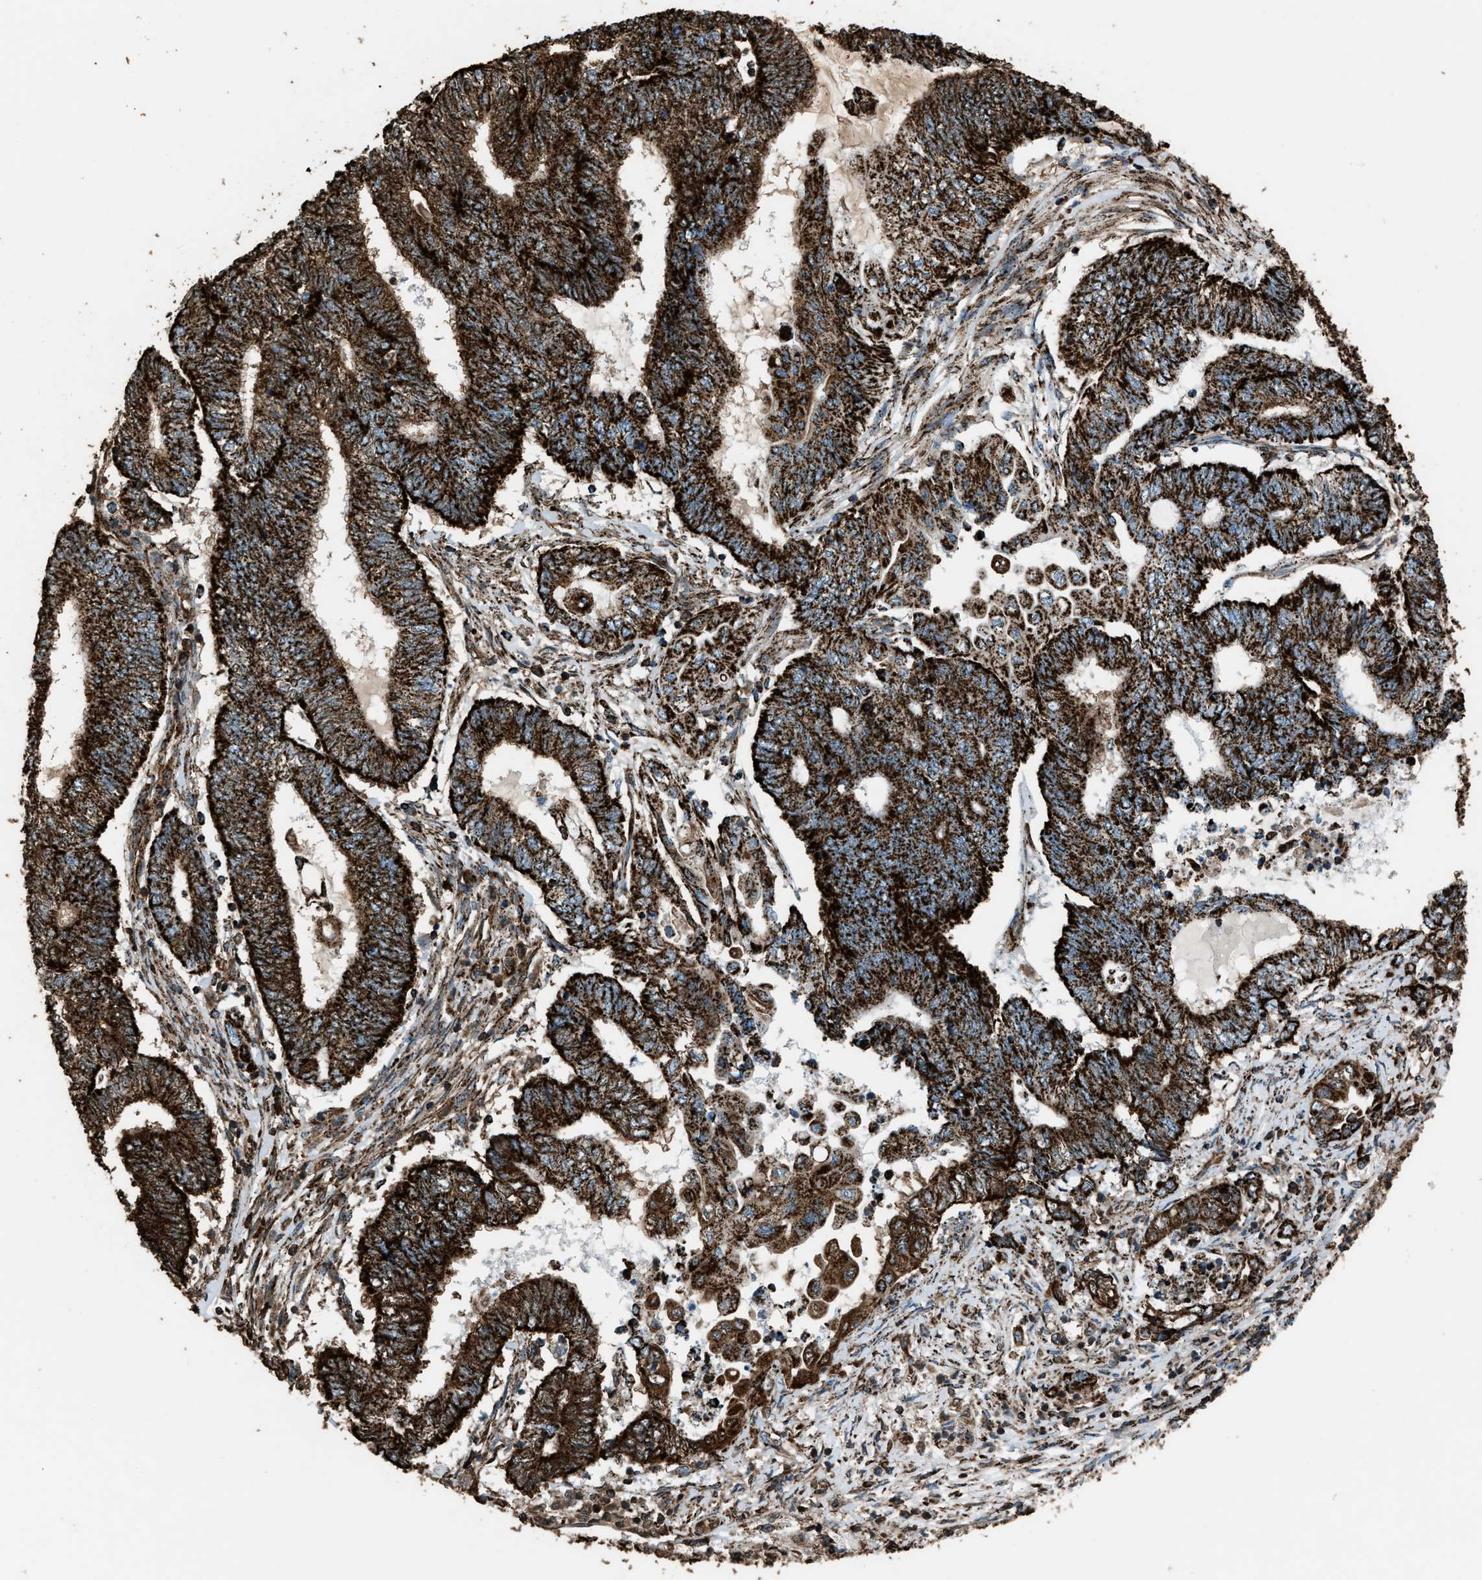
{"staining": {"intensity": "strong", "quantity": ">75%", "location": "cytoplasmic/membranous"}, "tissue": "endometrial cancer", "cell_type": "Tumor cells", "image_type": "cancer", "snomed": [{"axis": "morphology", "description": "Adenocarcinoma, NOS"}, {"axis": "topography", "description": "Uterus"}, {"axis": "topography", "description": "Endometrium"}], "caption": "Endometrial cancer (adenocarcinoma) tissue demonstrates strong cytoplasmic/membranous expression in approximately >75% of tumor cells The staining is performed using DAB brown chromogen to label protein expression. The nuclei are counter-stained blue using hematoxylin.", "gene": "MDH2", "patient": {"sex": "female", "age": 70}}